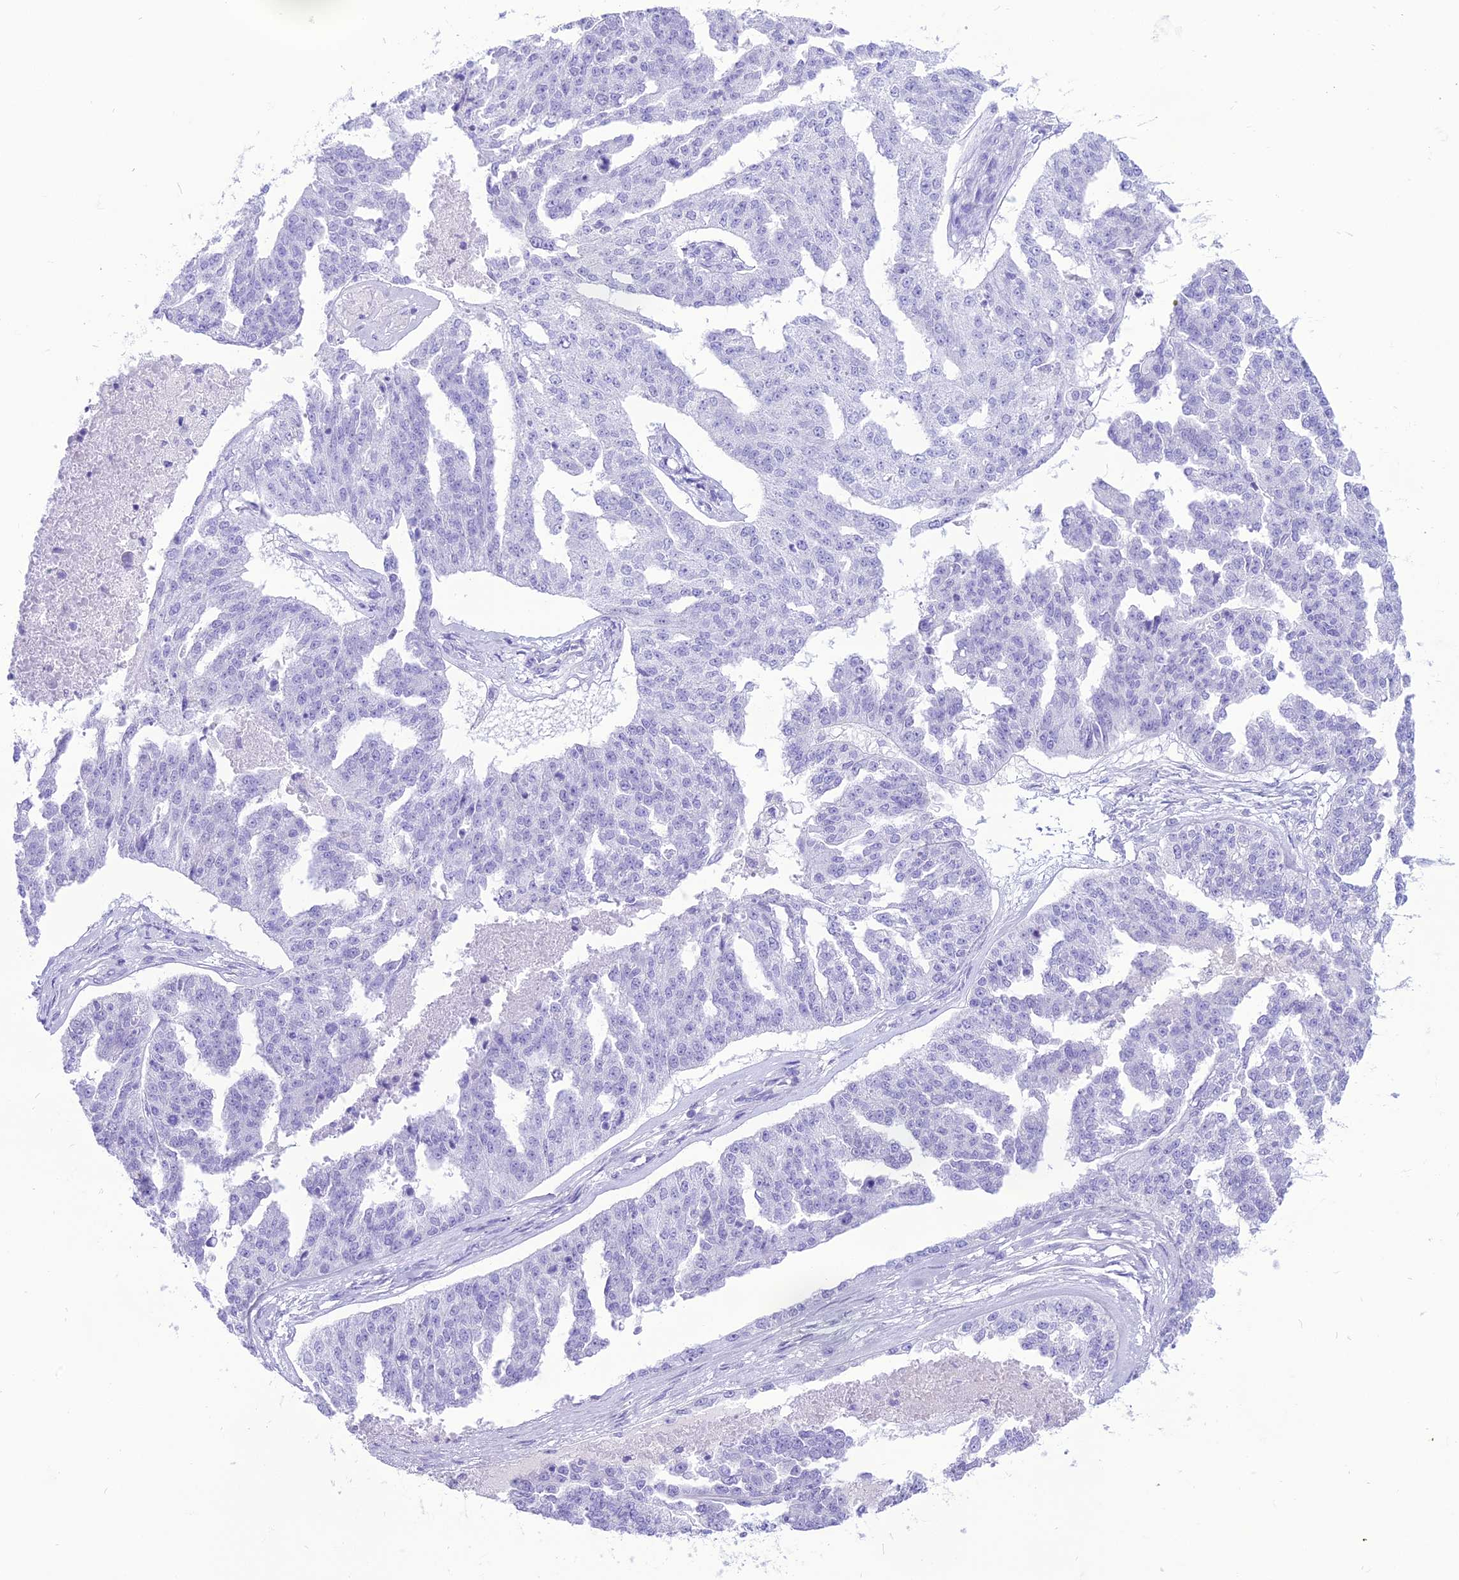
{"staining": {"intensity": "negative", "quantity": "none", "location": "none"}, "tissue": "ovarian cancer", "cell_type": "Tumor cells", "image_type": "cancer", "snomed": [{"axis": "morphology", "description": "Cystadenocarcinoma, serous, NOS"}, {"axis": "topography", "description": "Ovary"}], "caption": "High power microscopy image of an immunohistochemistry (IHC) photomicrograph of ovarian cancer, revealing no significant staining in tumor cells.", "gene": "PNMA5", "patient": {"sex": "female", "age": 58}}